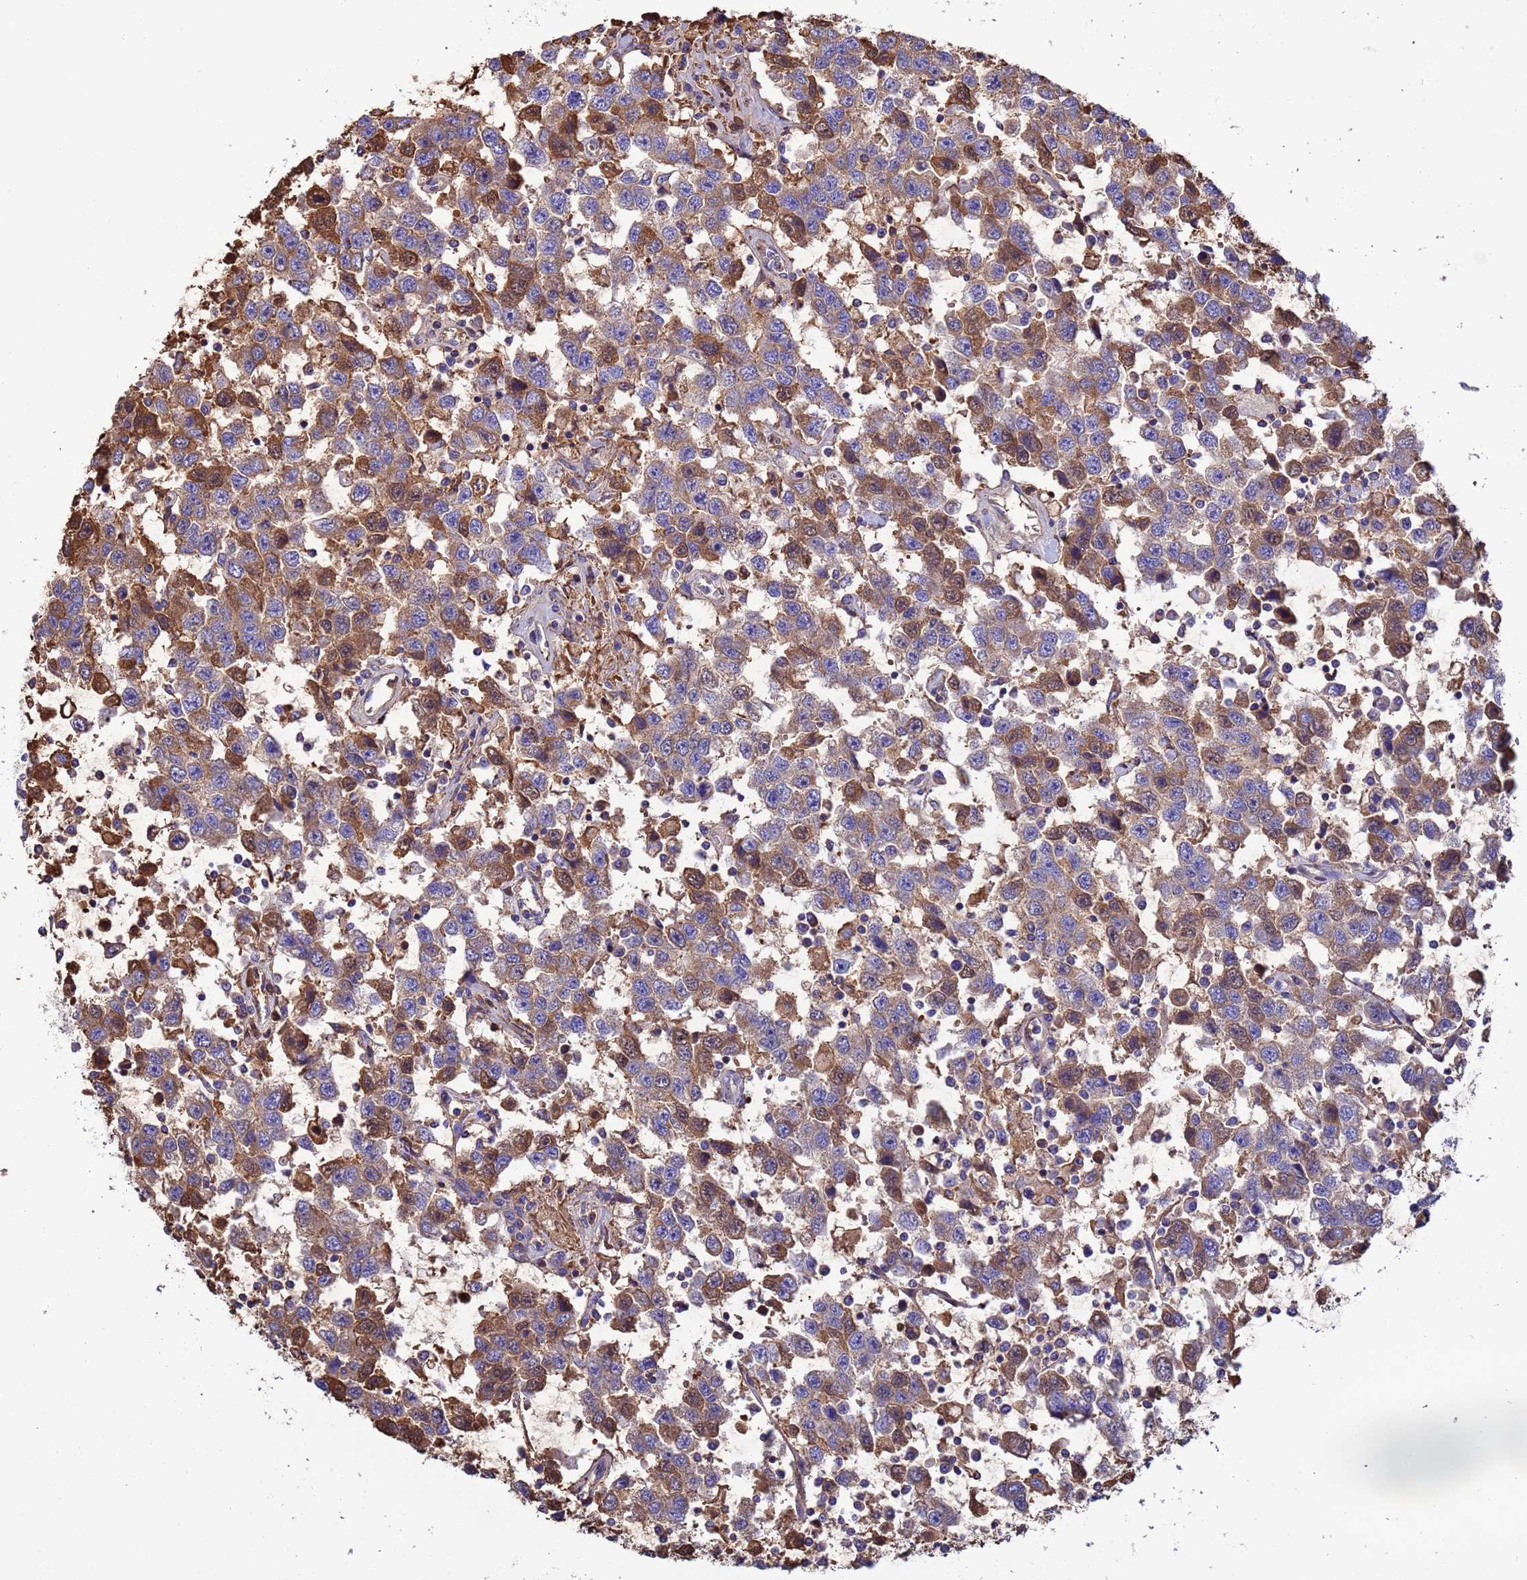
{"staining": {"intensity": "moderate", "quantity": ">75%", "location": "cytoplasmic/membranous,nuclear"}, "tissue": "testis cancer", "cell_type": "Tumor cells", "image_type": "cancer", "snomed": [{"axis": "morphology", "description": "Seminoma, NOS"}, {"axis": "topography", "description": "Testis"}], "caption": "A brown stain shows moderate cytoplasmic/membranous and nuclear positivity of a protein in seminoma (testis) tumor cells.", "gene": "GLUD1", "patient": {"sex": "male", "age": 41}}